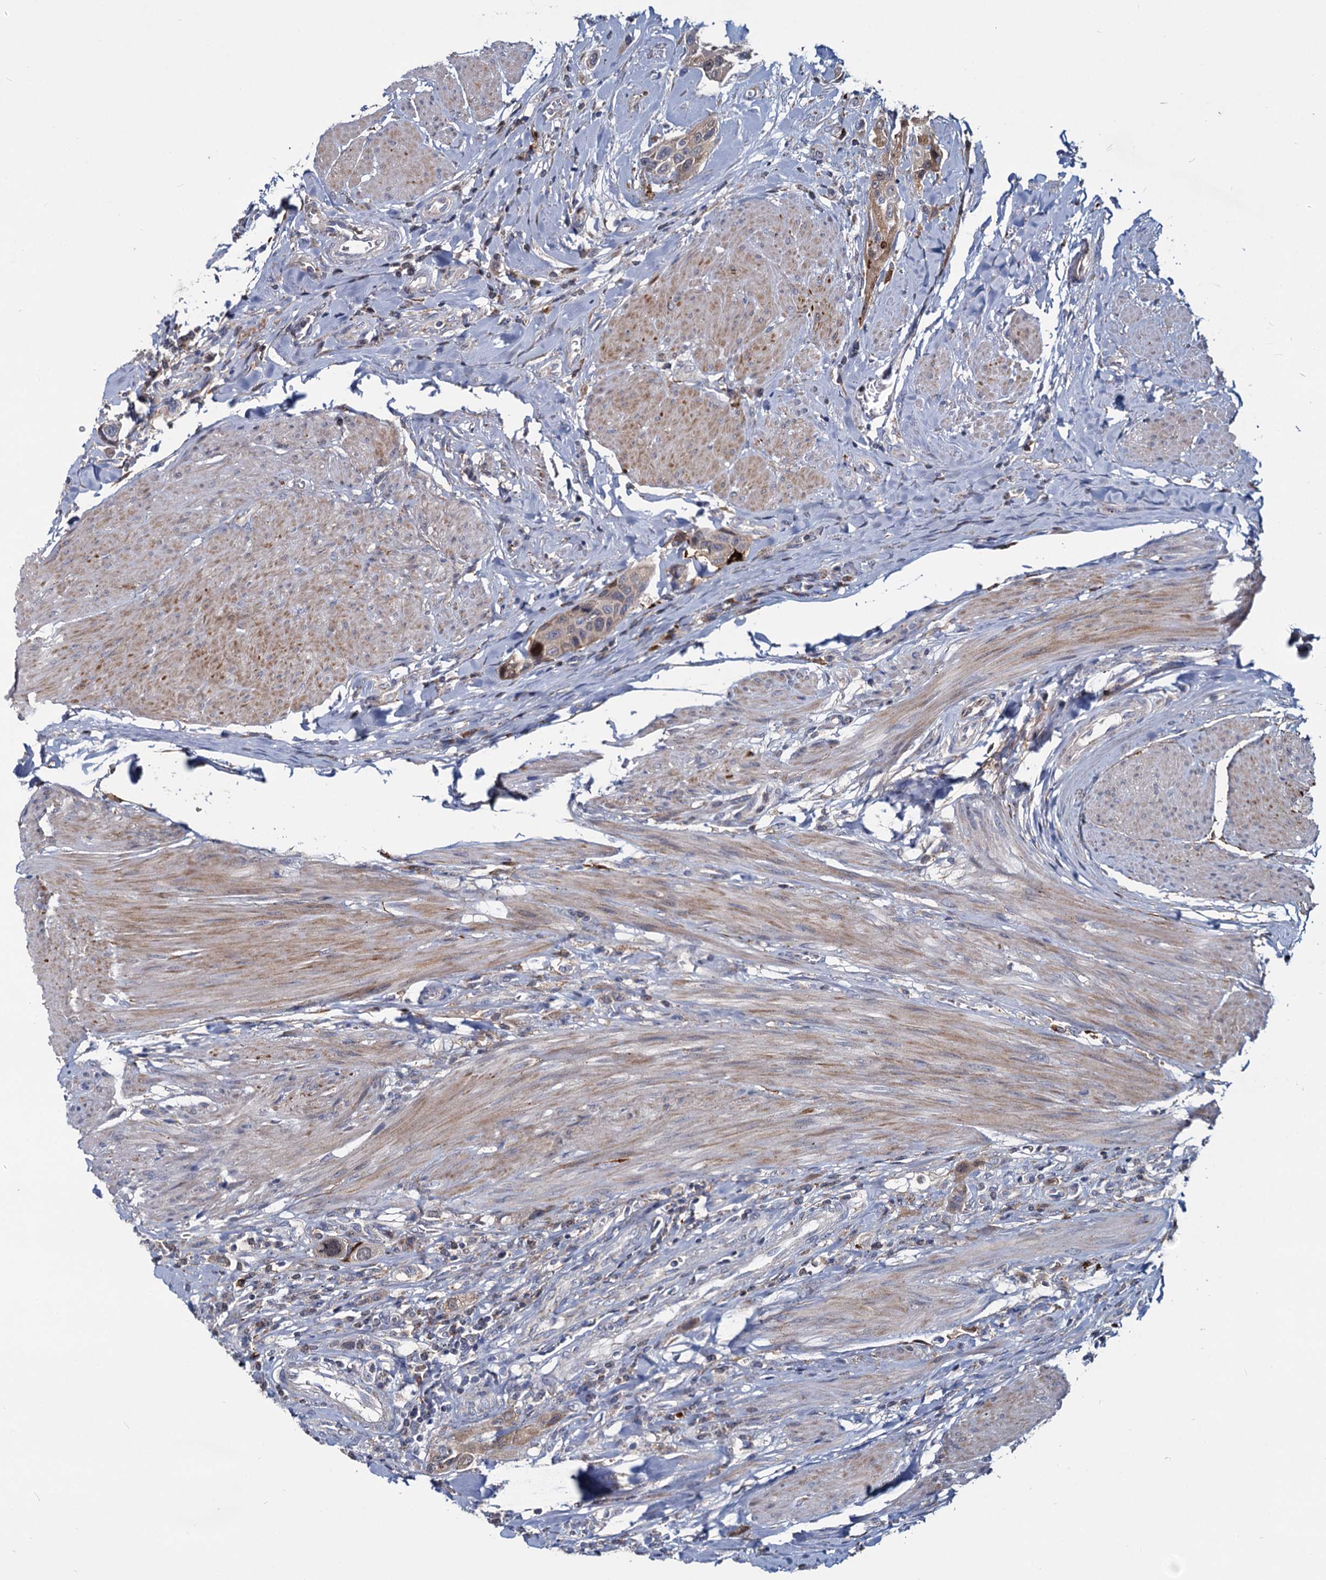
{"staining": {"intensity": "weak", "quantity": "<25%", "location": "cytoplasmic/membranous"}, "tissue": "urothelial cancer", "cell_type": "Tumor cells", "image_type": "cancer", "snomed": [{"axis": "morphology", "description": "Urothelial carcinoma, High grade"}, {"axis": "topography", "description": "Urinary bladder"}], "caption": "Immunohistochemistry of human high-grade urothelial carcinoma shows no staining in tumor cells.", "gene": "DCUN1D2", "patient": {"sex": "male", "age": 50}}